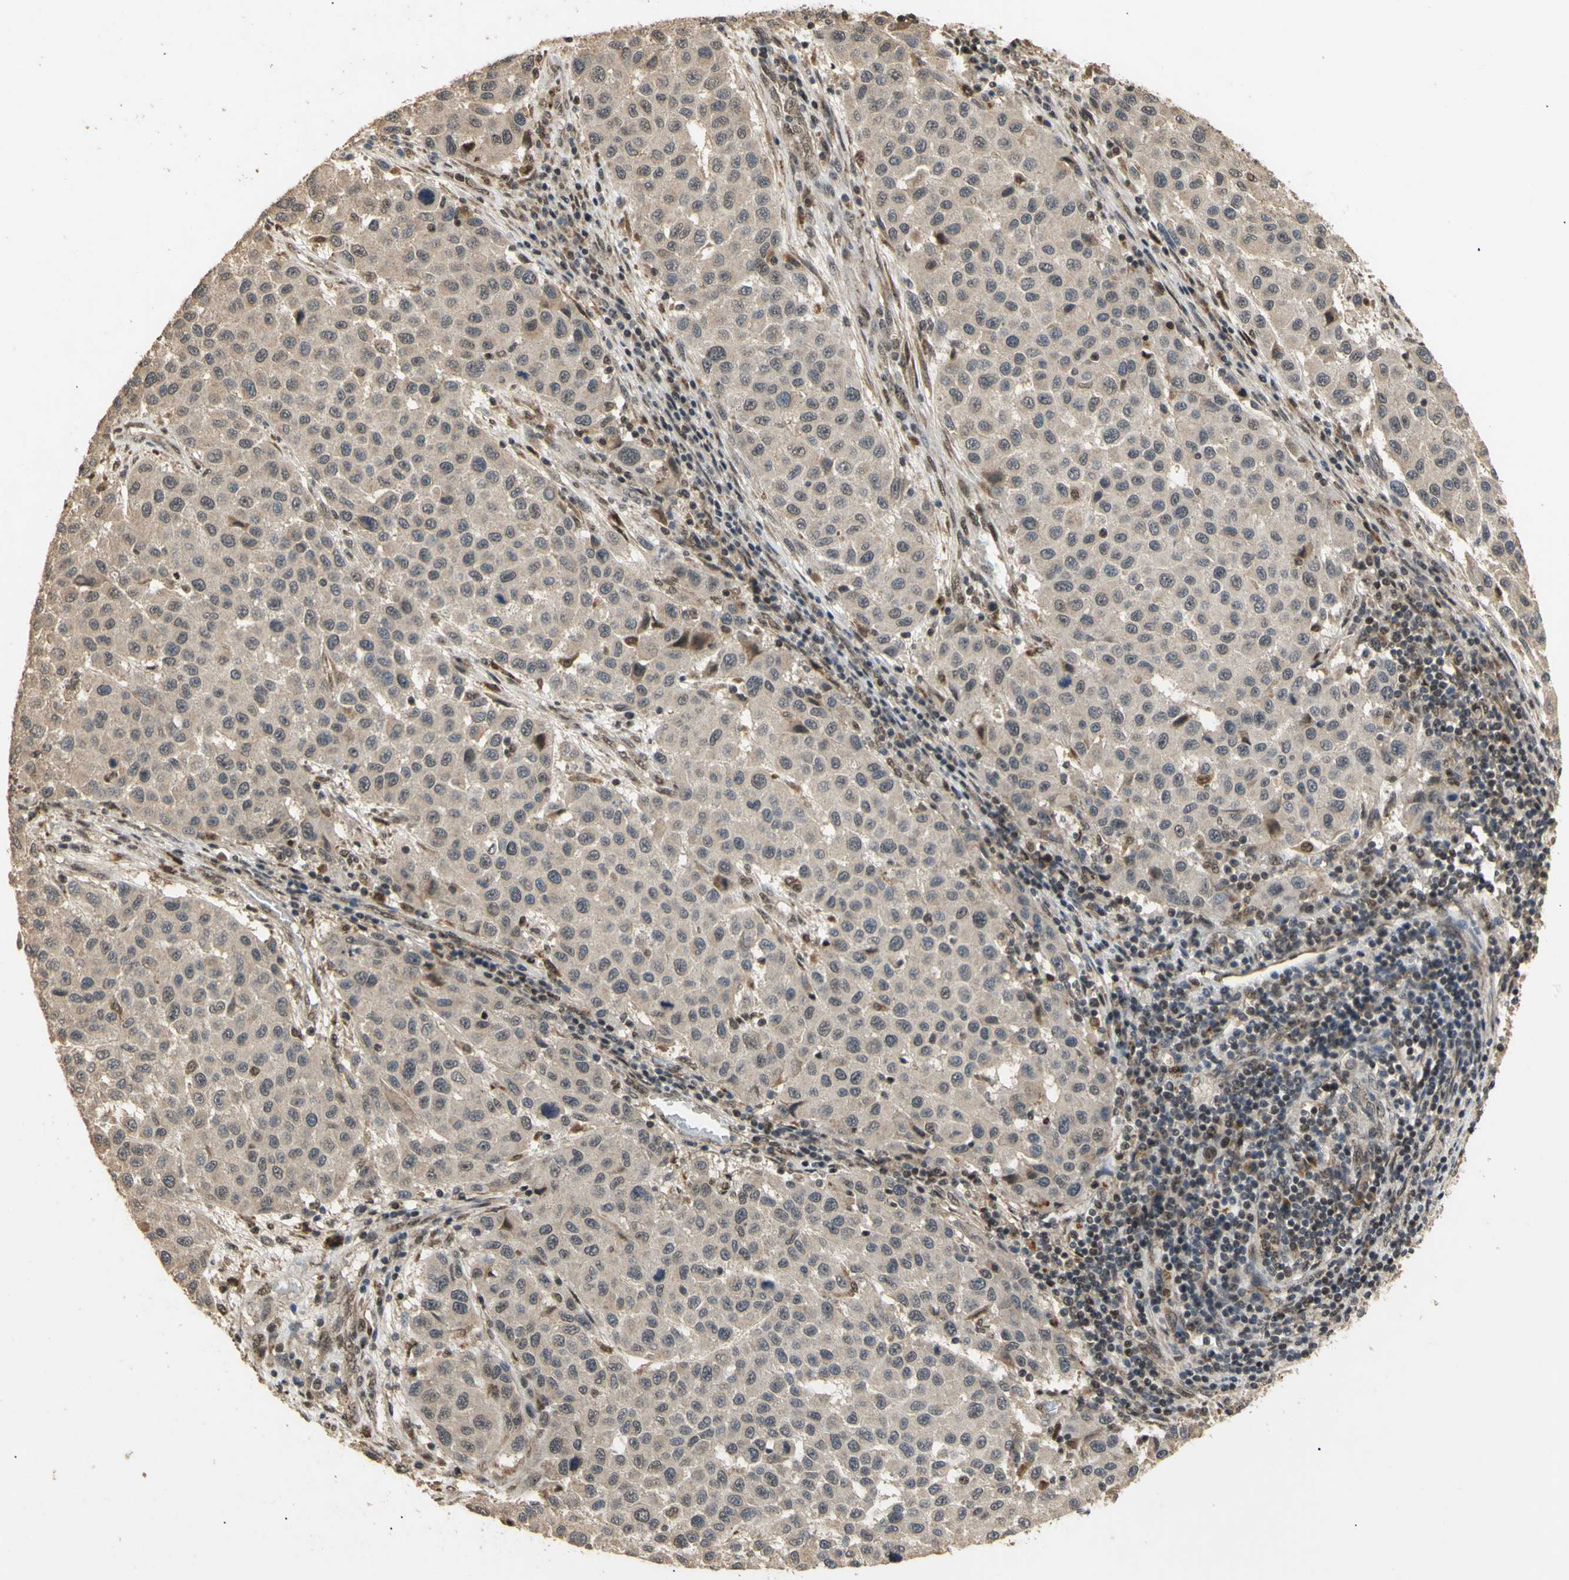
{"staining": {"intensity": "weak", "quantity": ">75%", "location": "cytoplasmic/membranous"}, "tissue": "melanoma", "cell_type": "Tumor cells", "image_type": "cancer", "snomed": [{"axis": "morphology", "description": "Malignant melanoma, Metastatic site"}, {"axis": "topography", "description": "Lymph node"}], "caption": "IHC image of melanoma stained for a protein (brown), which demonstrates low levels of weak cytoplasmic/membranous staining in approximately >75% of tumor cells.", "gene": "GTF2E2", "patient": {"sex": "male", "age": 61}}